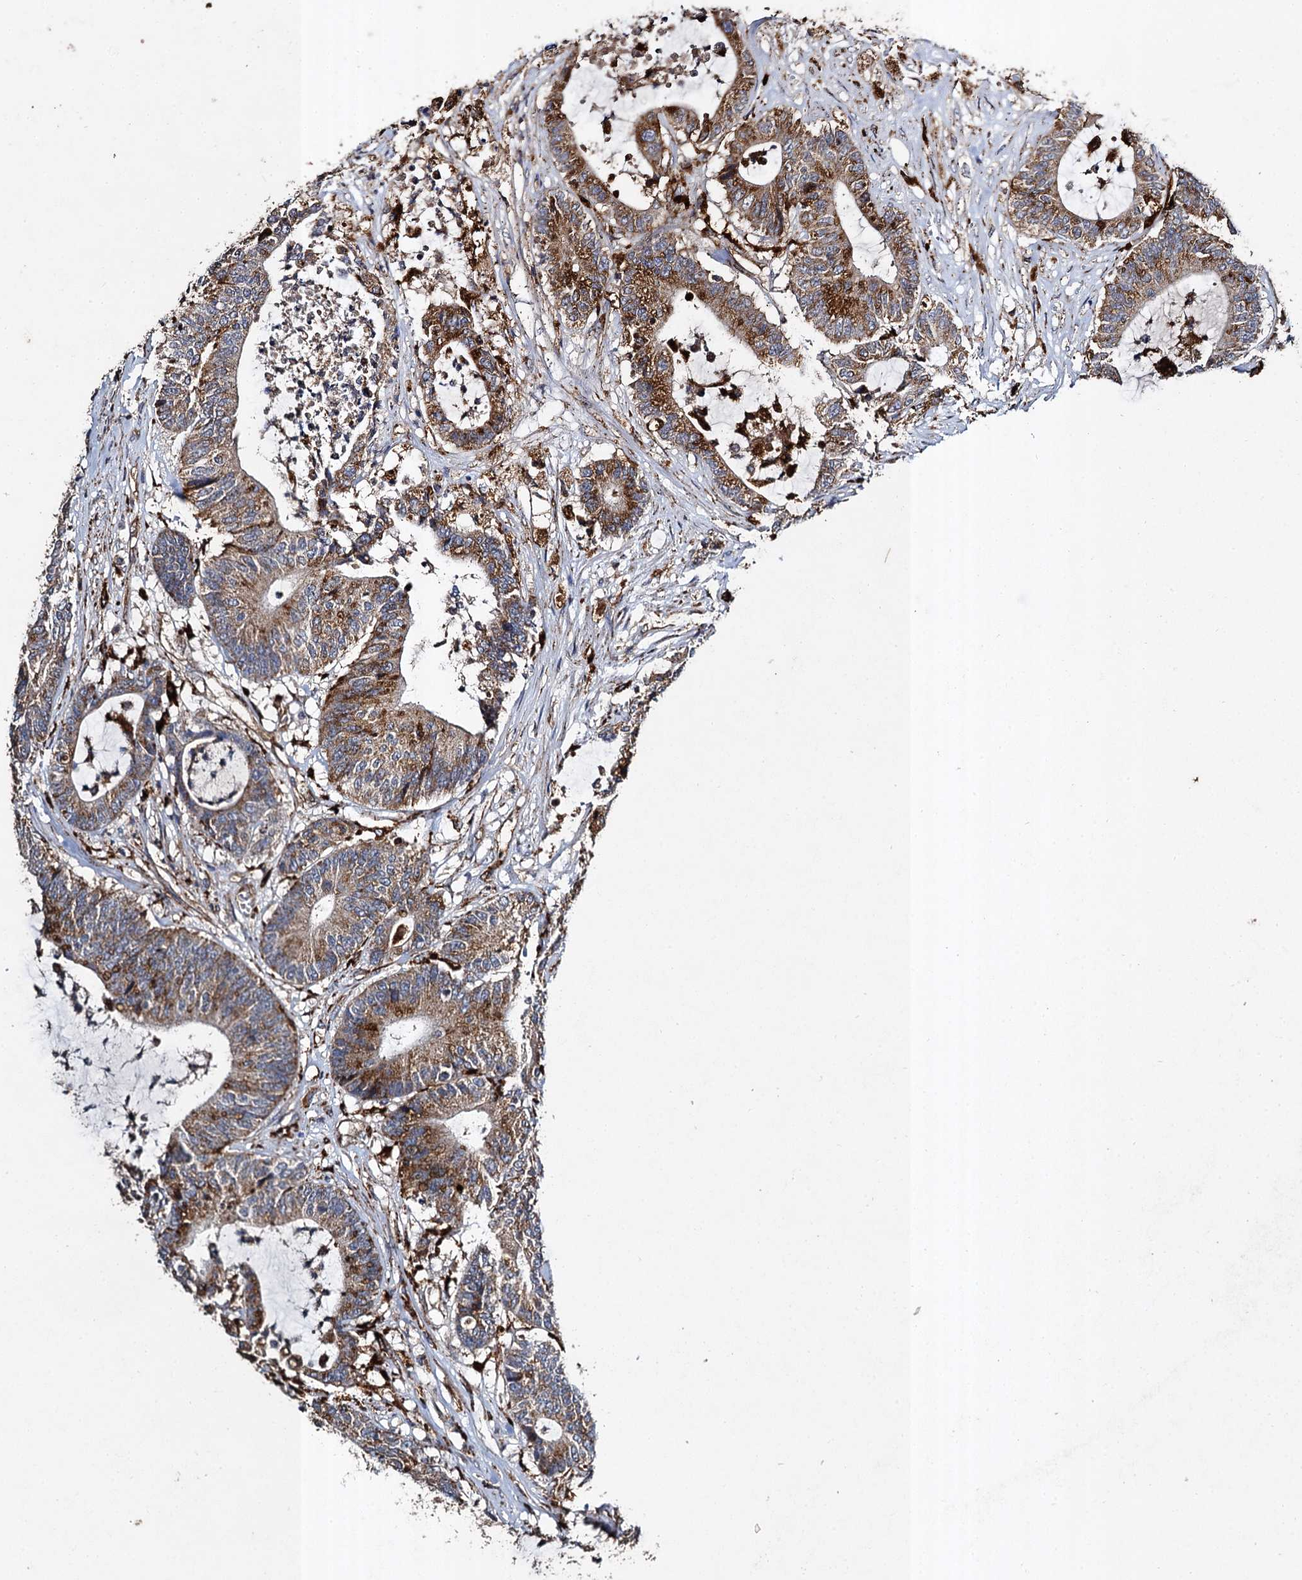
{"staining": {"intensity": "strong", "quantity": ">75%", "location": "cytoplasmic/membranous"}, "tissue": "colorectal cancer", "cell_type": "Tumor cells", "image_type": "cancer", "snomed": [{"axis": "morphology", "description": "Adenocarcinoma, NOS"}, {"axis": "topography", "description": "Colon"}], "caption": "A micrograph of human colorectal cancer (adenocarcinoma) stained for a protein exhibits strong cytoplasmic/membranous brown staining in tumor cells.", "gene": "GBA1", "patient": {"sex": "female", "age": 84}}